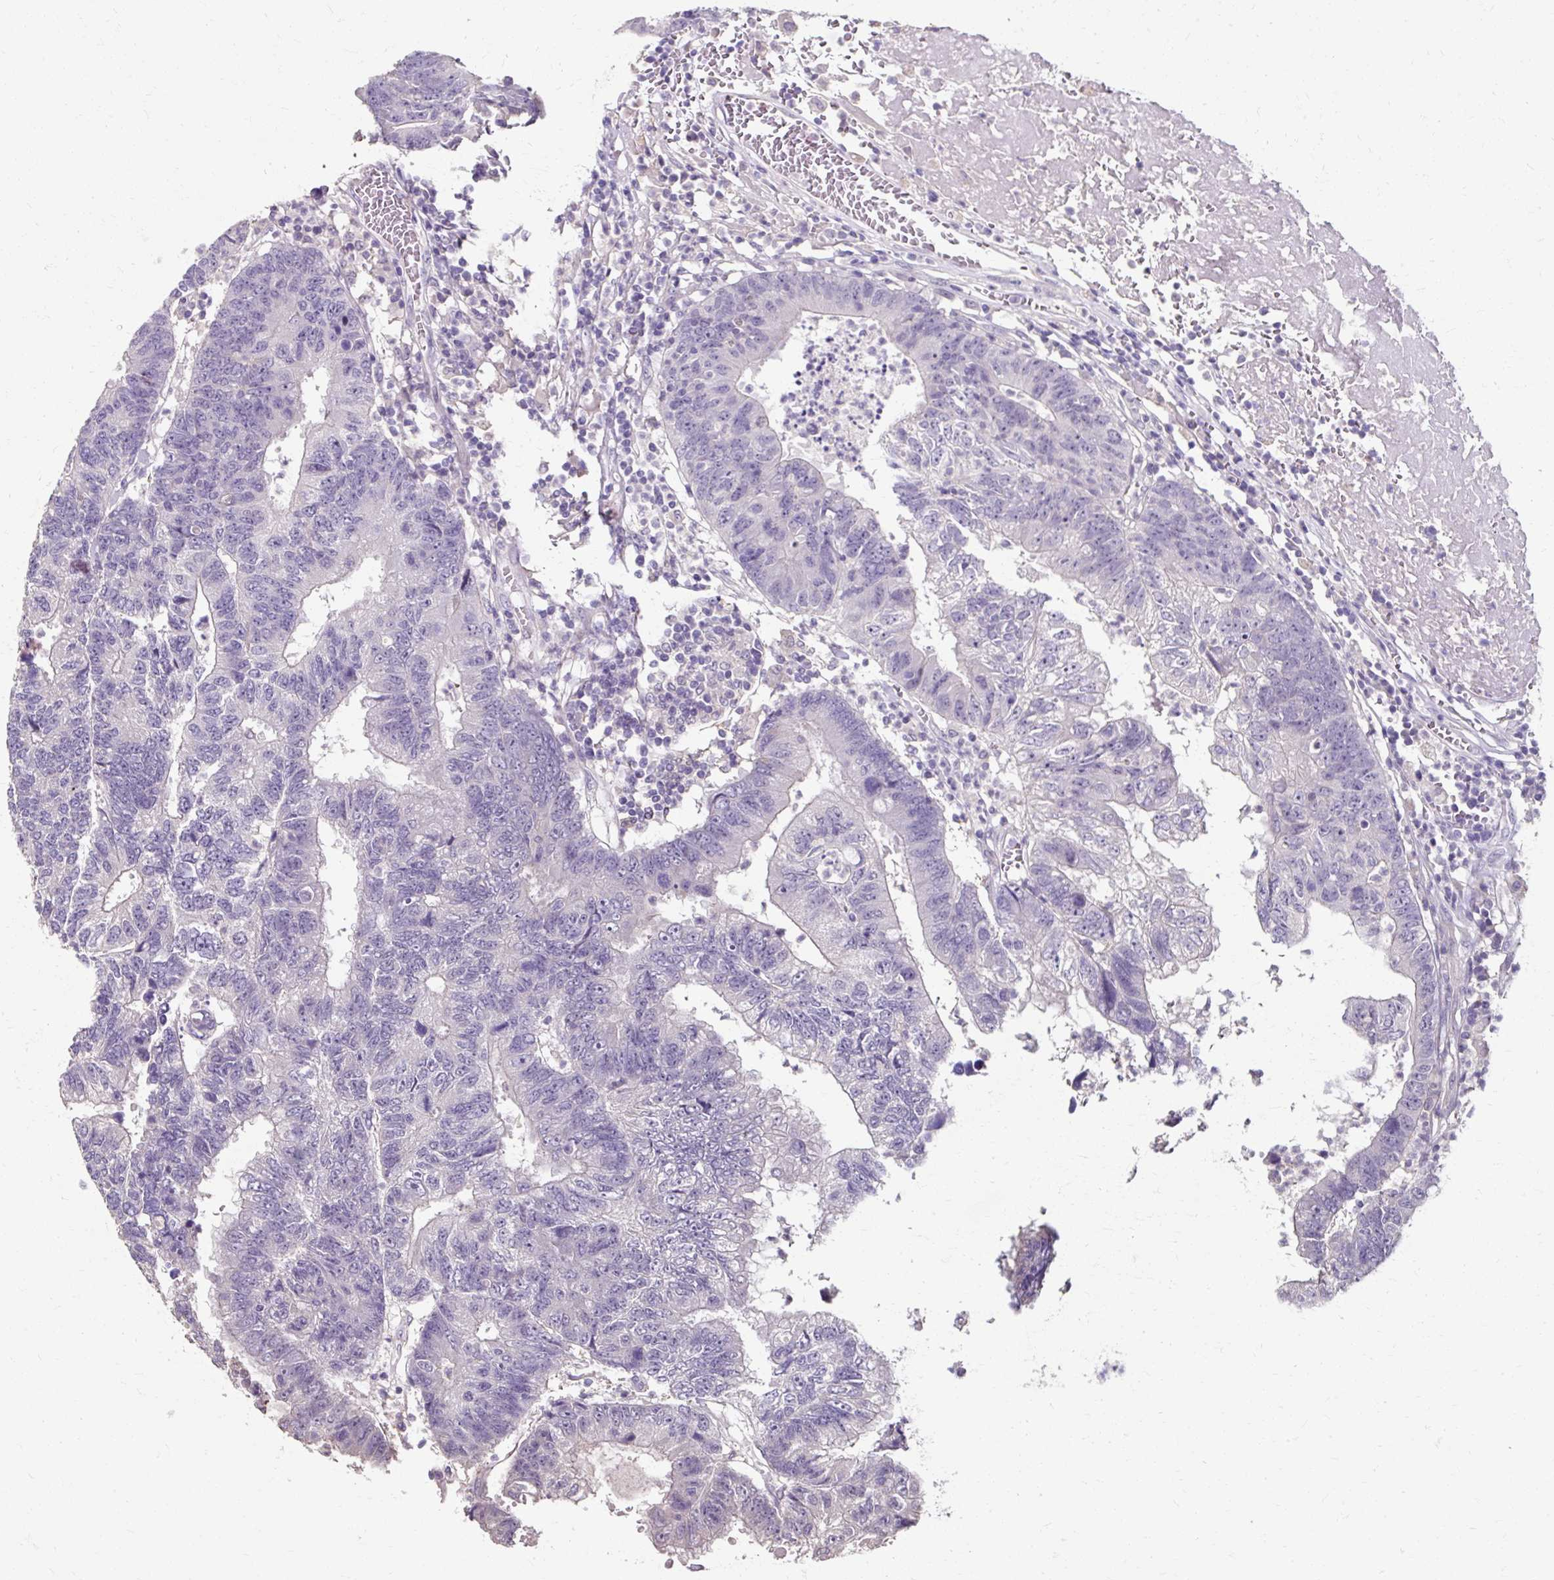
{"staining": {"intensity": "negative", "quantity": "none", "location": "none"}, "tissue": "colorectal cancer", "cell_type": "Tumor cells", "image_type": "cancer", "snomed": [{"axis": "morphology", "description": "Adenocarcinoma, NOS"}, {"axis": "topography", "description": "Colon"}], "caption": "Human adenocarcinoma (colorectal) stained for a protein using immunohistochemistry shows no staining in tumor cells.", "gene": "KLHL24", "patient": {"sex": "female", "age": 48}}